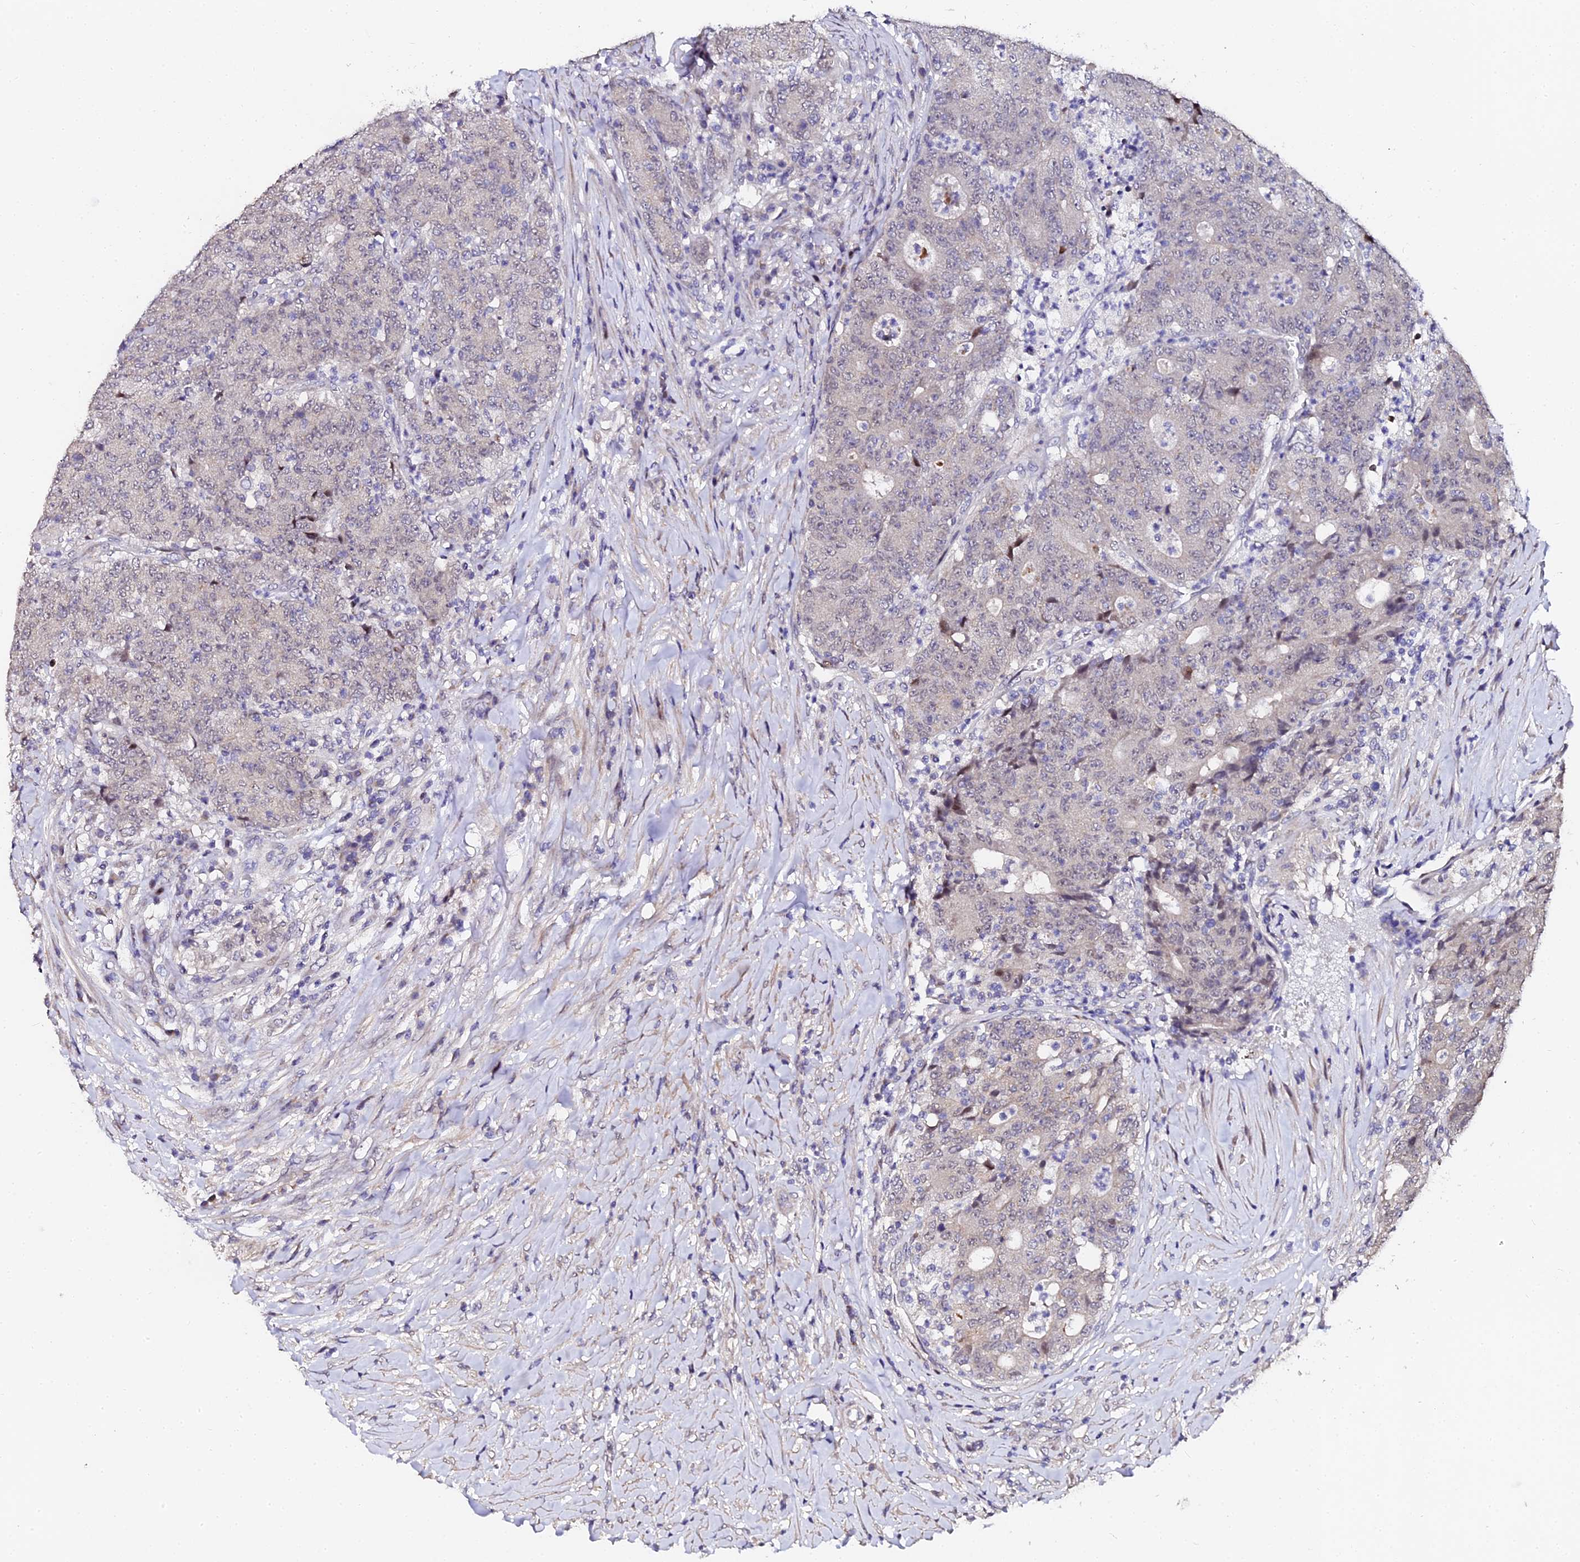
{"staining": {"intensity": "negative", "quantity": "none", "location": "none"}, "tissue": "colorectal cancer", "cell_type": "Tumor cells", "image_type": "cancer", "snomed": [{"axis": "morphology", "description": "Adenocarcinoma, NOS"}, {"axis": "topography", "description": "Colon"}], "caption": "Immunohistochemical staining of colorectal adenocarcinoma displays no significant staining in tumor cells.", "gene": "GPN3", "patient": {"sex": "female", "age": 75}}